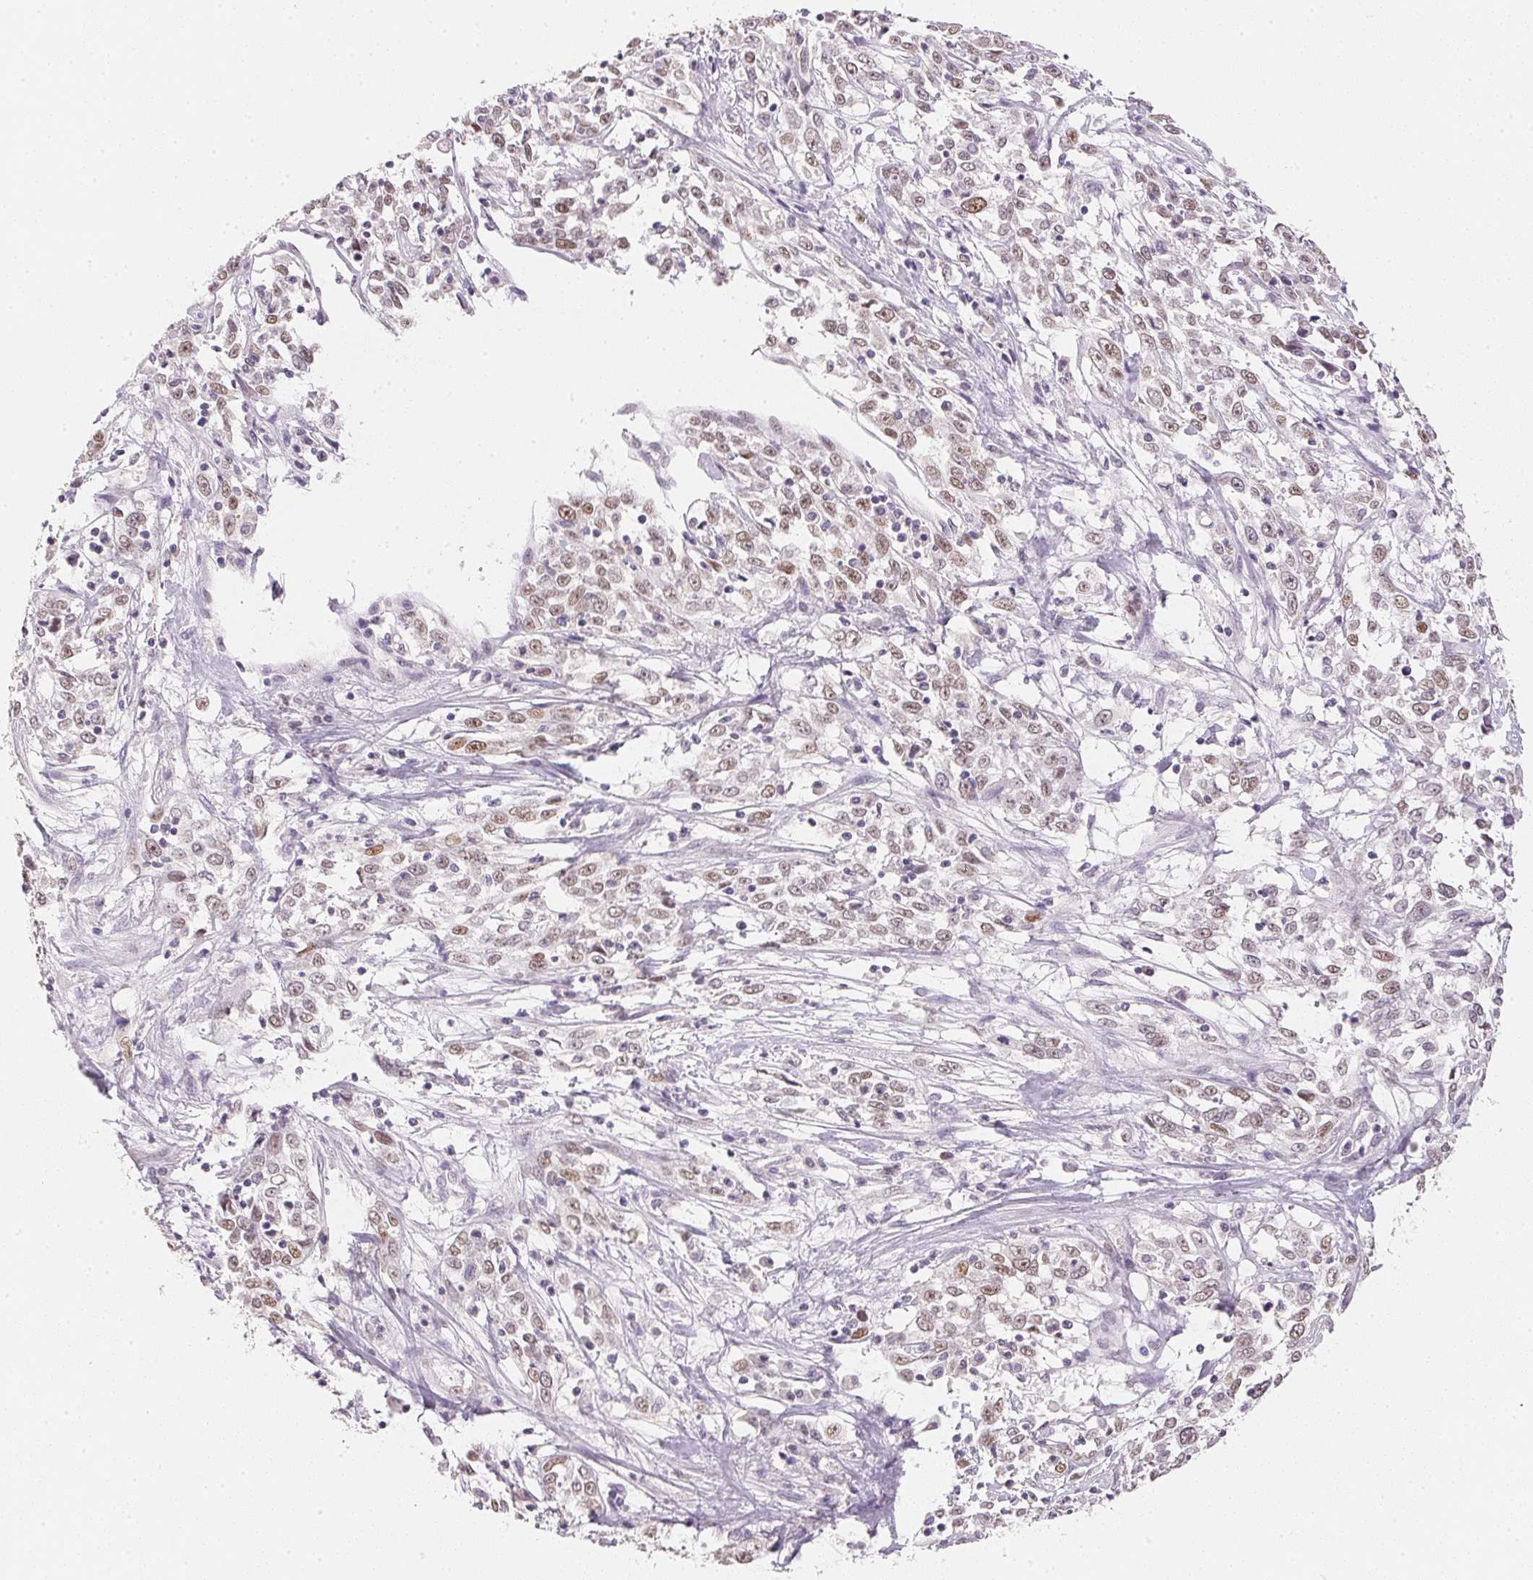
{"staining": {"intensity": "weak", "quantity": ">75%", "location": "nuclear"}, "tissue": "cervical cancer", "cell_type": "Tumor cells", "image_type": "cancer", "snomed": [{"axis": "morphology", "description": "Adenocarcinoma, NOS"}, {"axis": "topography", "description": "Cervix"}], "caption": "Protein staining of cervical cancer (adenocarcinoma) tissue shows weak nuclear staining in about >75% of tumor cells.", "gene": "POLR3G", "patient": {"sex": "female", "age": 40}}